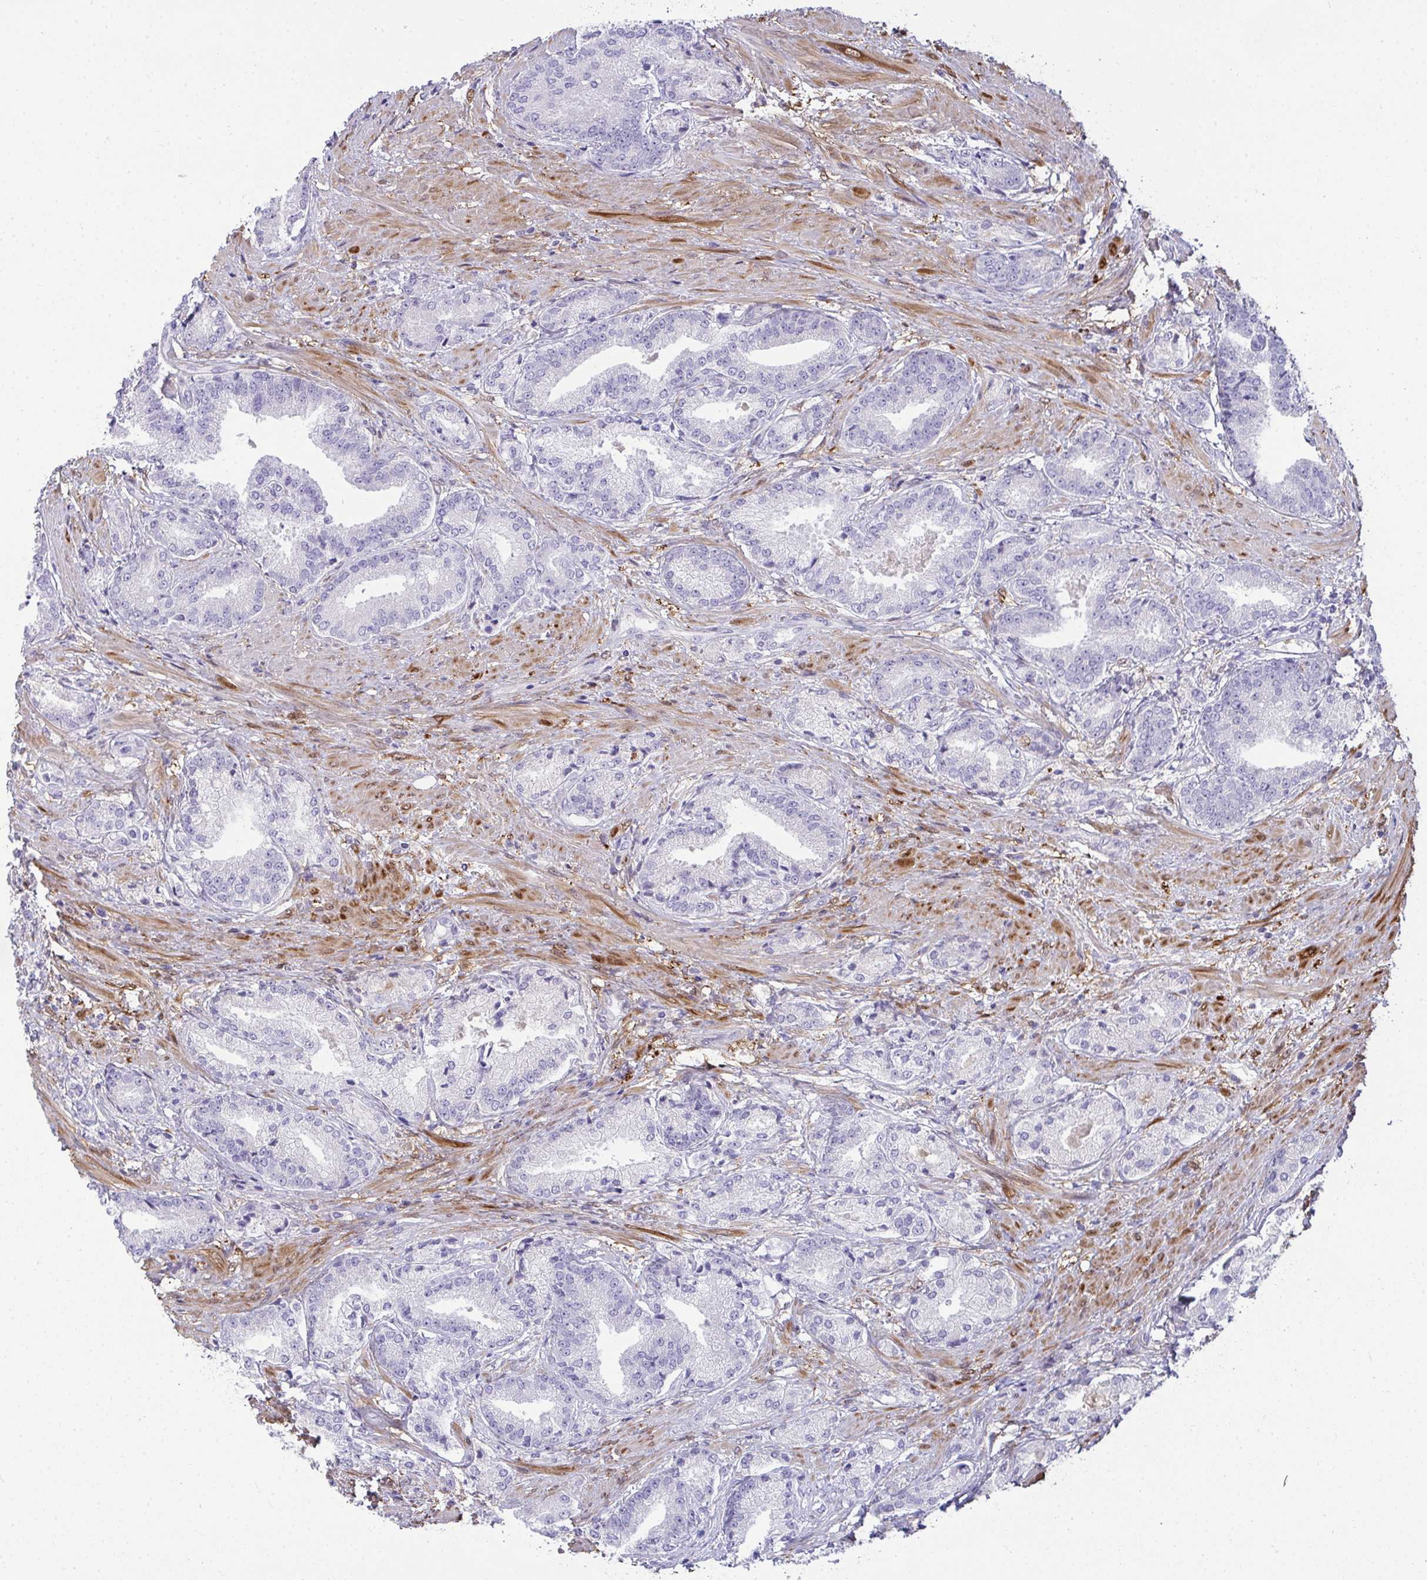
{"staining": {"intensity": "negative", "quantity": "none", "location": "none"}, "tissue": "prostate cancer", "cell_type": "Tumor cells", "image_type": "cancer", "snomed": [{"axis": "morphology", "description": "Adenocarcinoma, High grade"}, {"axis": "topography", "description": "Prostate and seminal vesicle, NOS"}], "caption": "High power microscopy photomicrograph of an immunohistochemistry (IHC) photomicrograph of prostate cancer (high-grade adenocarcinoma), revealing no significant expression in tumor cells. The staining was performed using DAB to visualize the protein expression in brown, while the nuclei were stained in blue with hematoxylin (Magnification: 20x).", "gene": "HSPB6", "patient": {"sex": "male", "age": 61}}